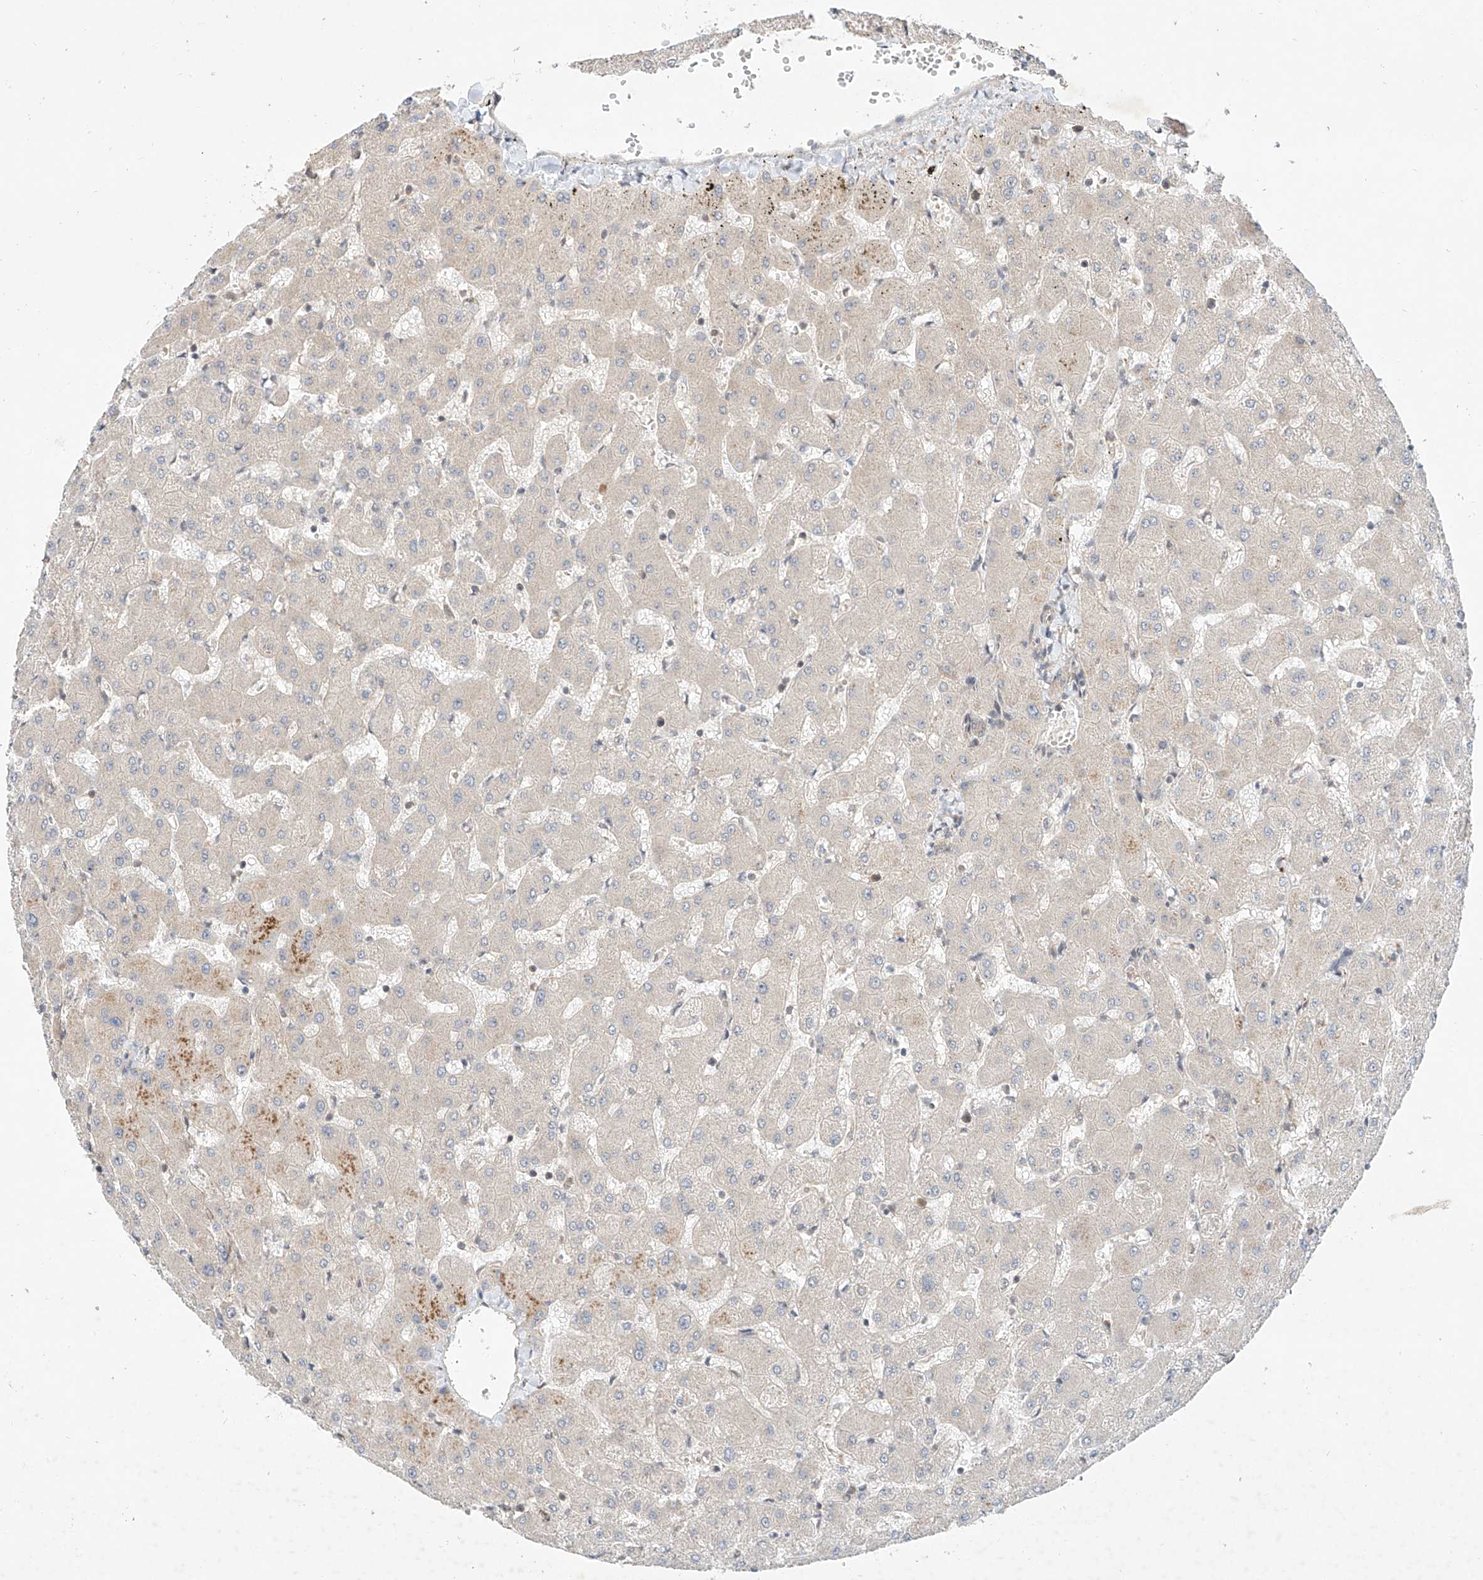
{"staining": {"intensity": "negative", "quantity": "none", "location": "none"}, "tissue": "liver", "cell_type": "Cholangiocytes", "image_type": "normal", "snomed": [{"axis": "morphology", "description": "Normal tissue, NOS"}, {"axis": "topography", "description": "Liver"}], "caption": "Benign liver was stained to show a protein in brown. There is no significant positivity in cholangiocytes. Nuclei are stained in blue.", "gene": "TSR2", "patient": {"sex": "female", "age": 63}}